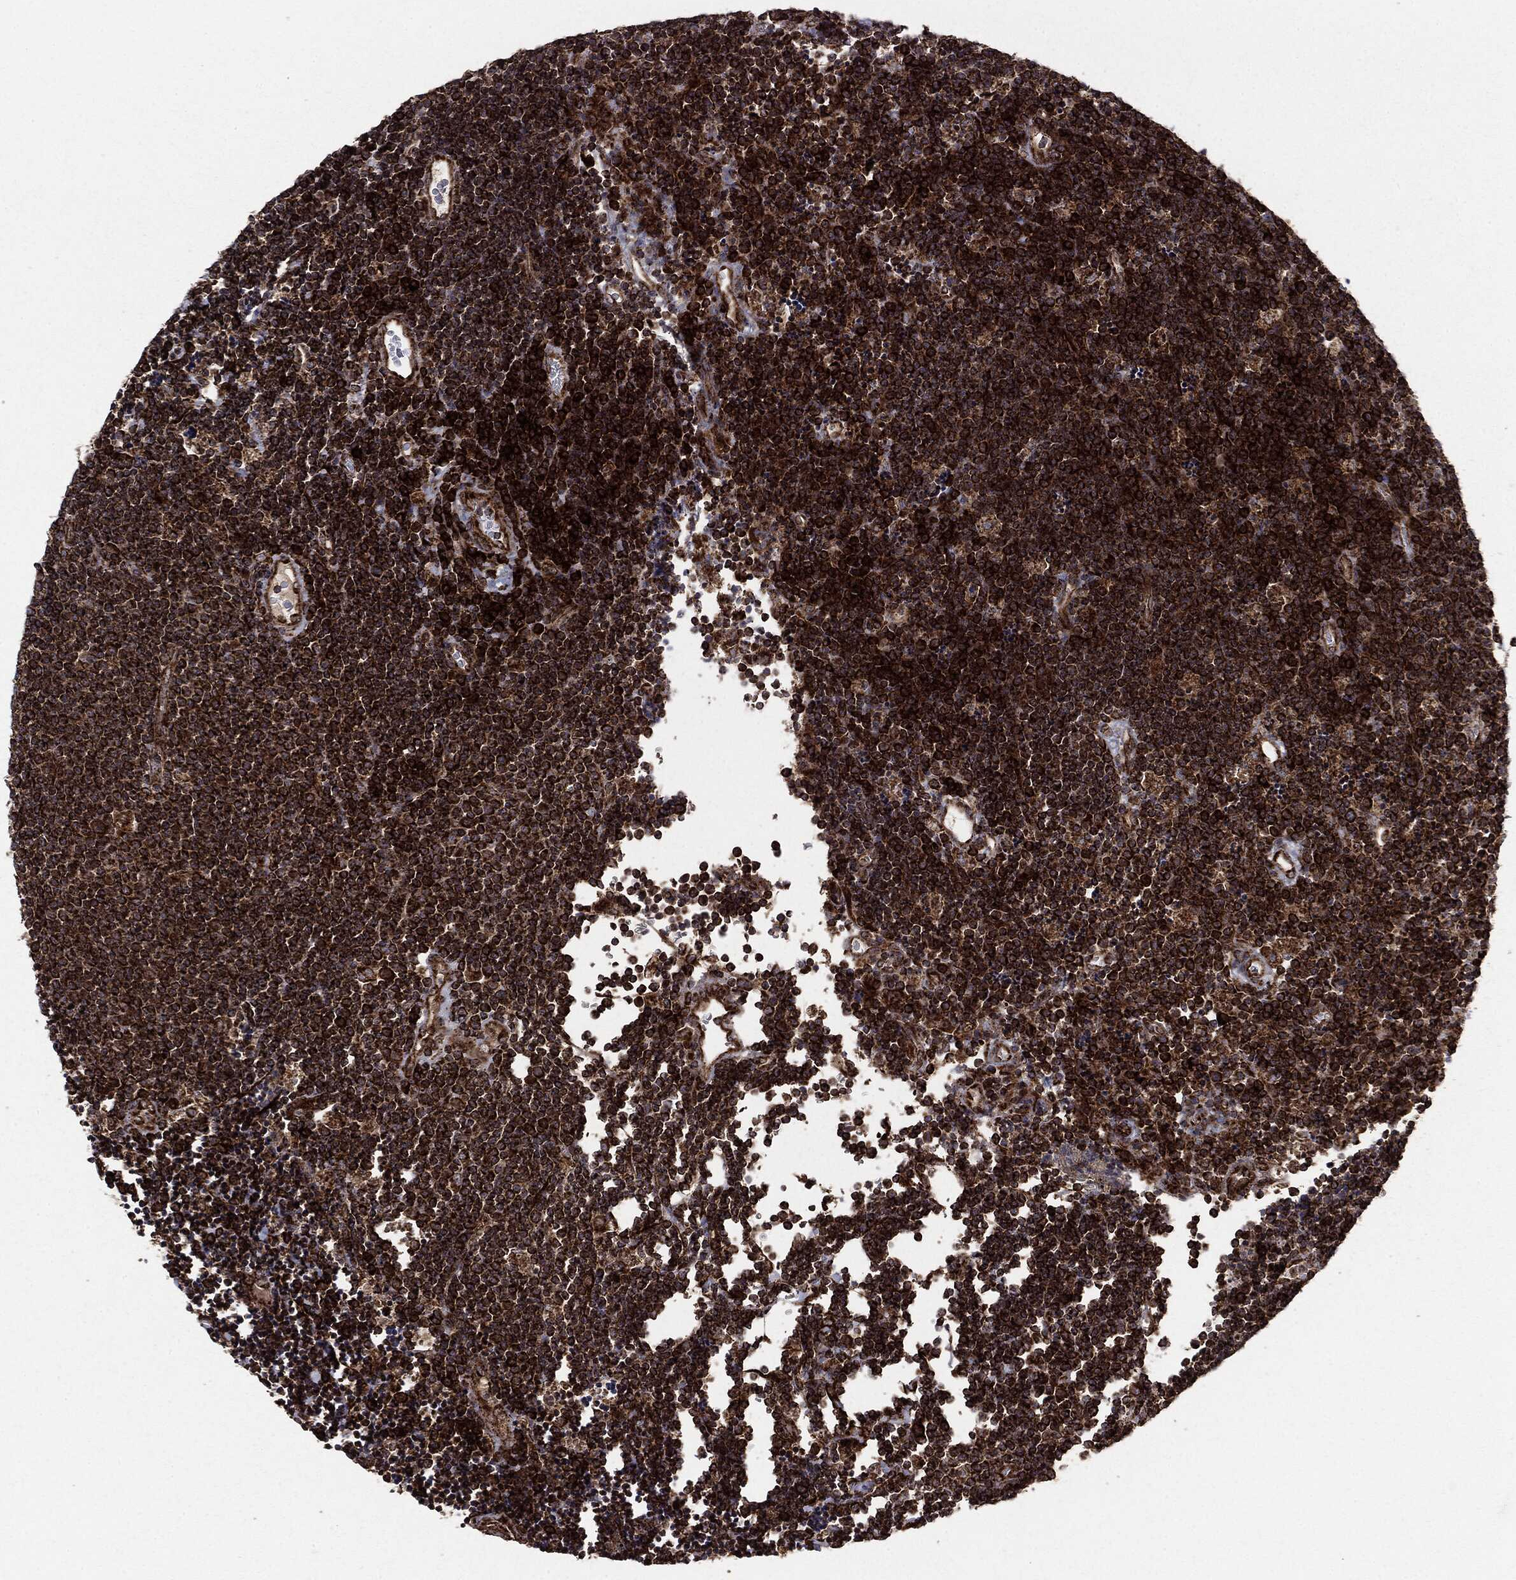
{"staining": {"intensity": "strong", "quantity": ">75%", "location": "cytoplasmic/membranous"}, "tissue": "lymphoma", "cell_type": "Tumor cells", "image_type": "cancer", "snomed": [{"axis": "morphology", "description": "Malignant lymphoma, non-Hodgkin's type, Low grade"}, {"axis": "topography", "description": "Brain"}], "caption": "IHC photomicrograph of lymphoma stained for a protein (brown), which shows high levels of strong cytoplasmic/membranous staining in approximately >75% of tumor cells.", "gene": "MAP2K1", "patient": {"sex": "female", "age": 66}}